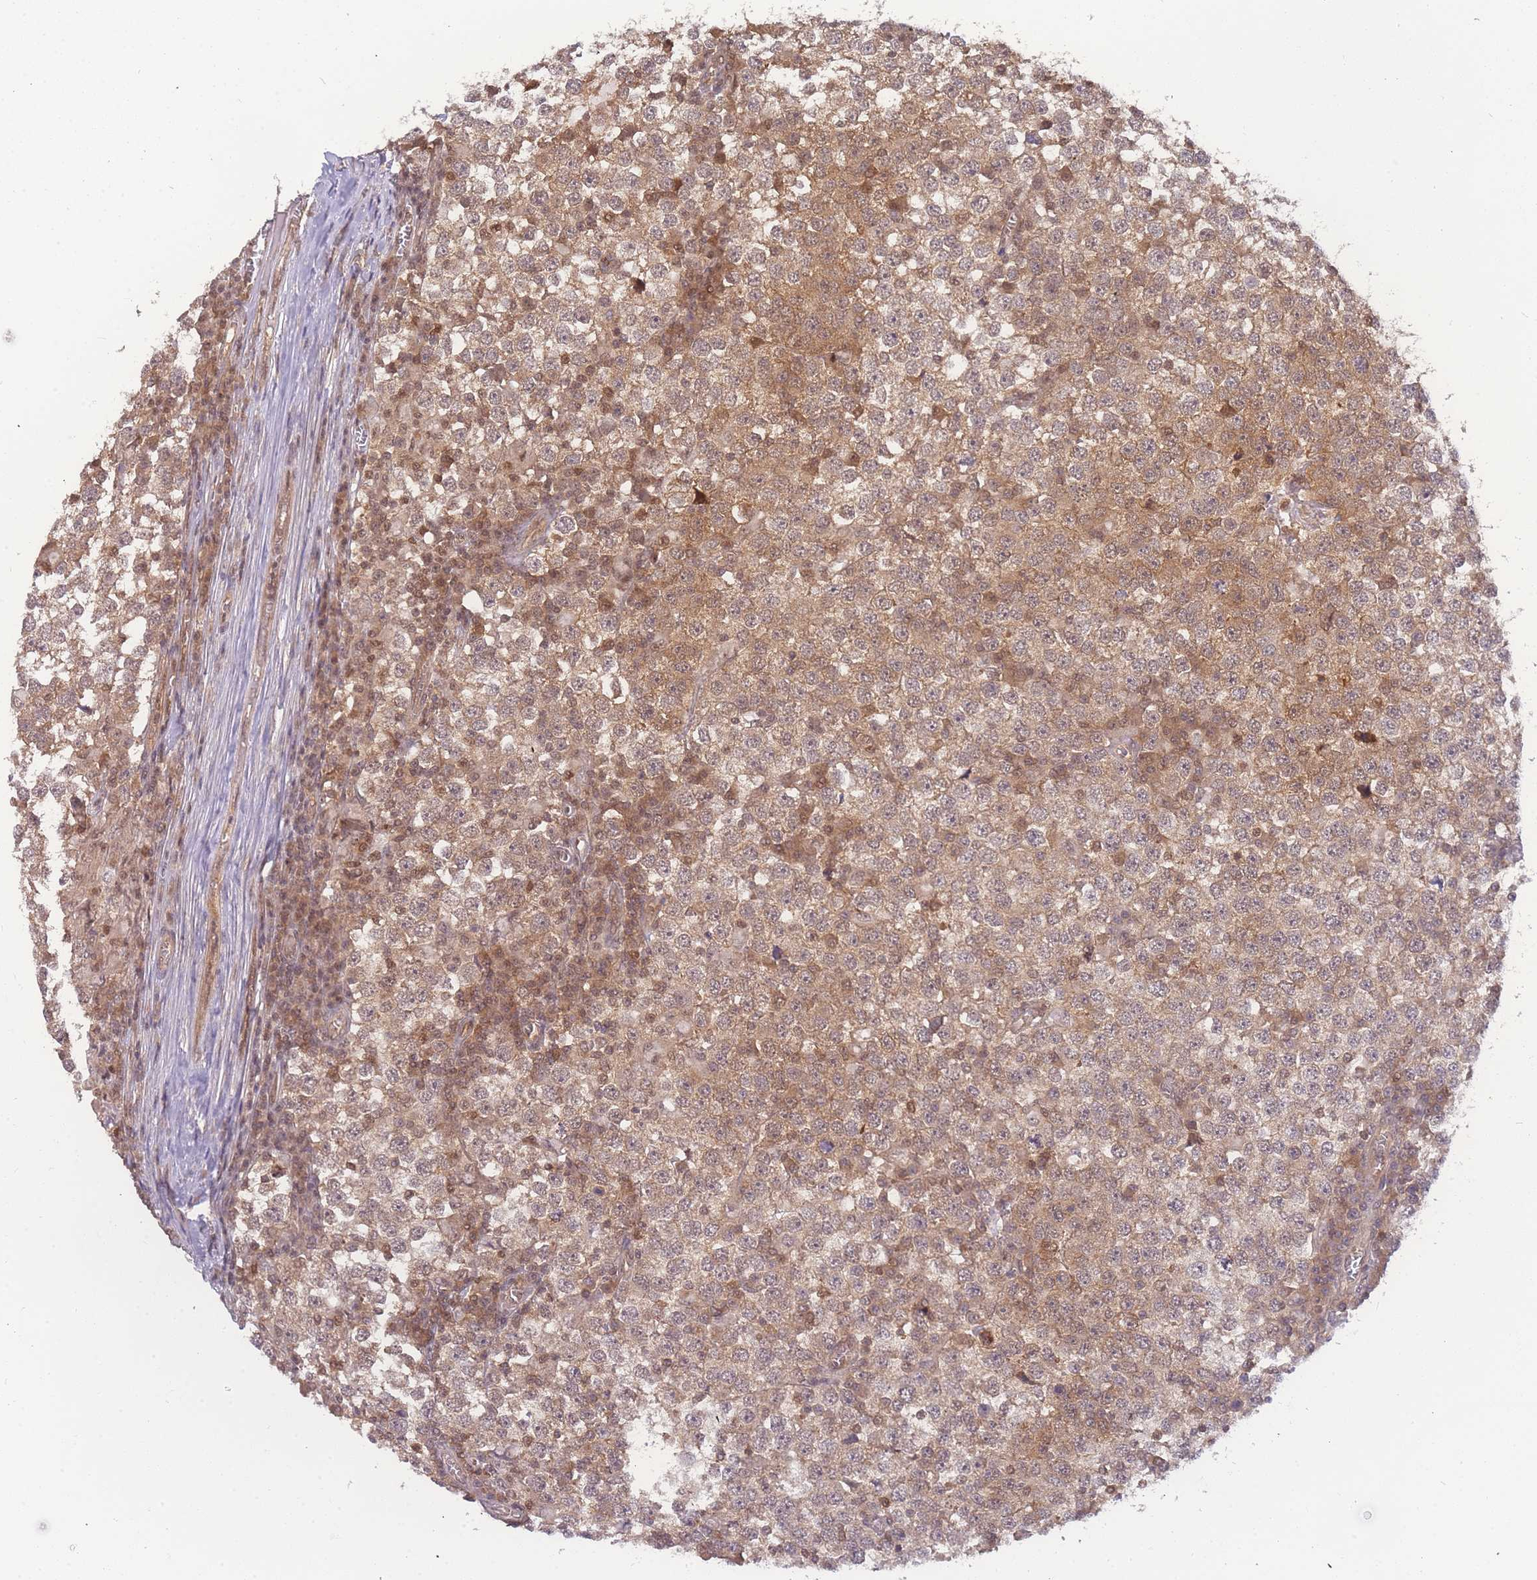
{"staining": {"intensity": "moderate", "quantity": ">75%", "location": "cytoplasmic/membranous"}, "tissue": "testis cancer", "cell_type": "Tumor cells", "image_type": "cancer", "snomed": [{"axis": "morphology", "description": "Seminoma, NOS"}, {"axis": "topography", "description": "Testis"}], "caption": "Testis cancer (seminoma) stained with IHC demonstrates moderate cytoplasmic/membranous positivity in about >75% of tumor cells.", "gene": "KIAA1191", "patient": {"sex": "male", "age": 65}}